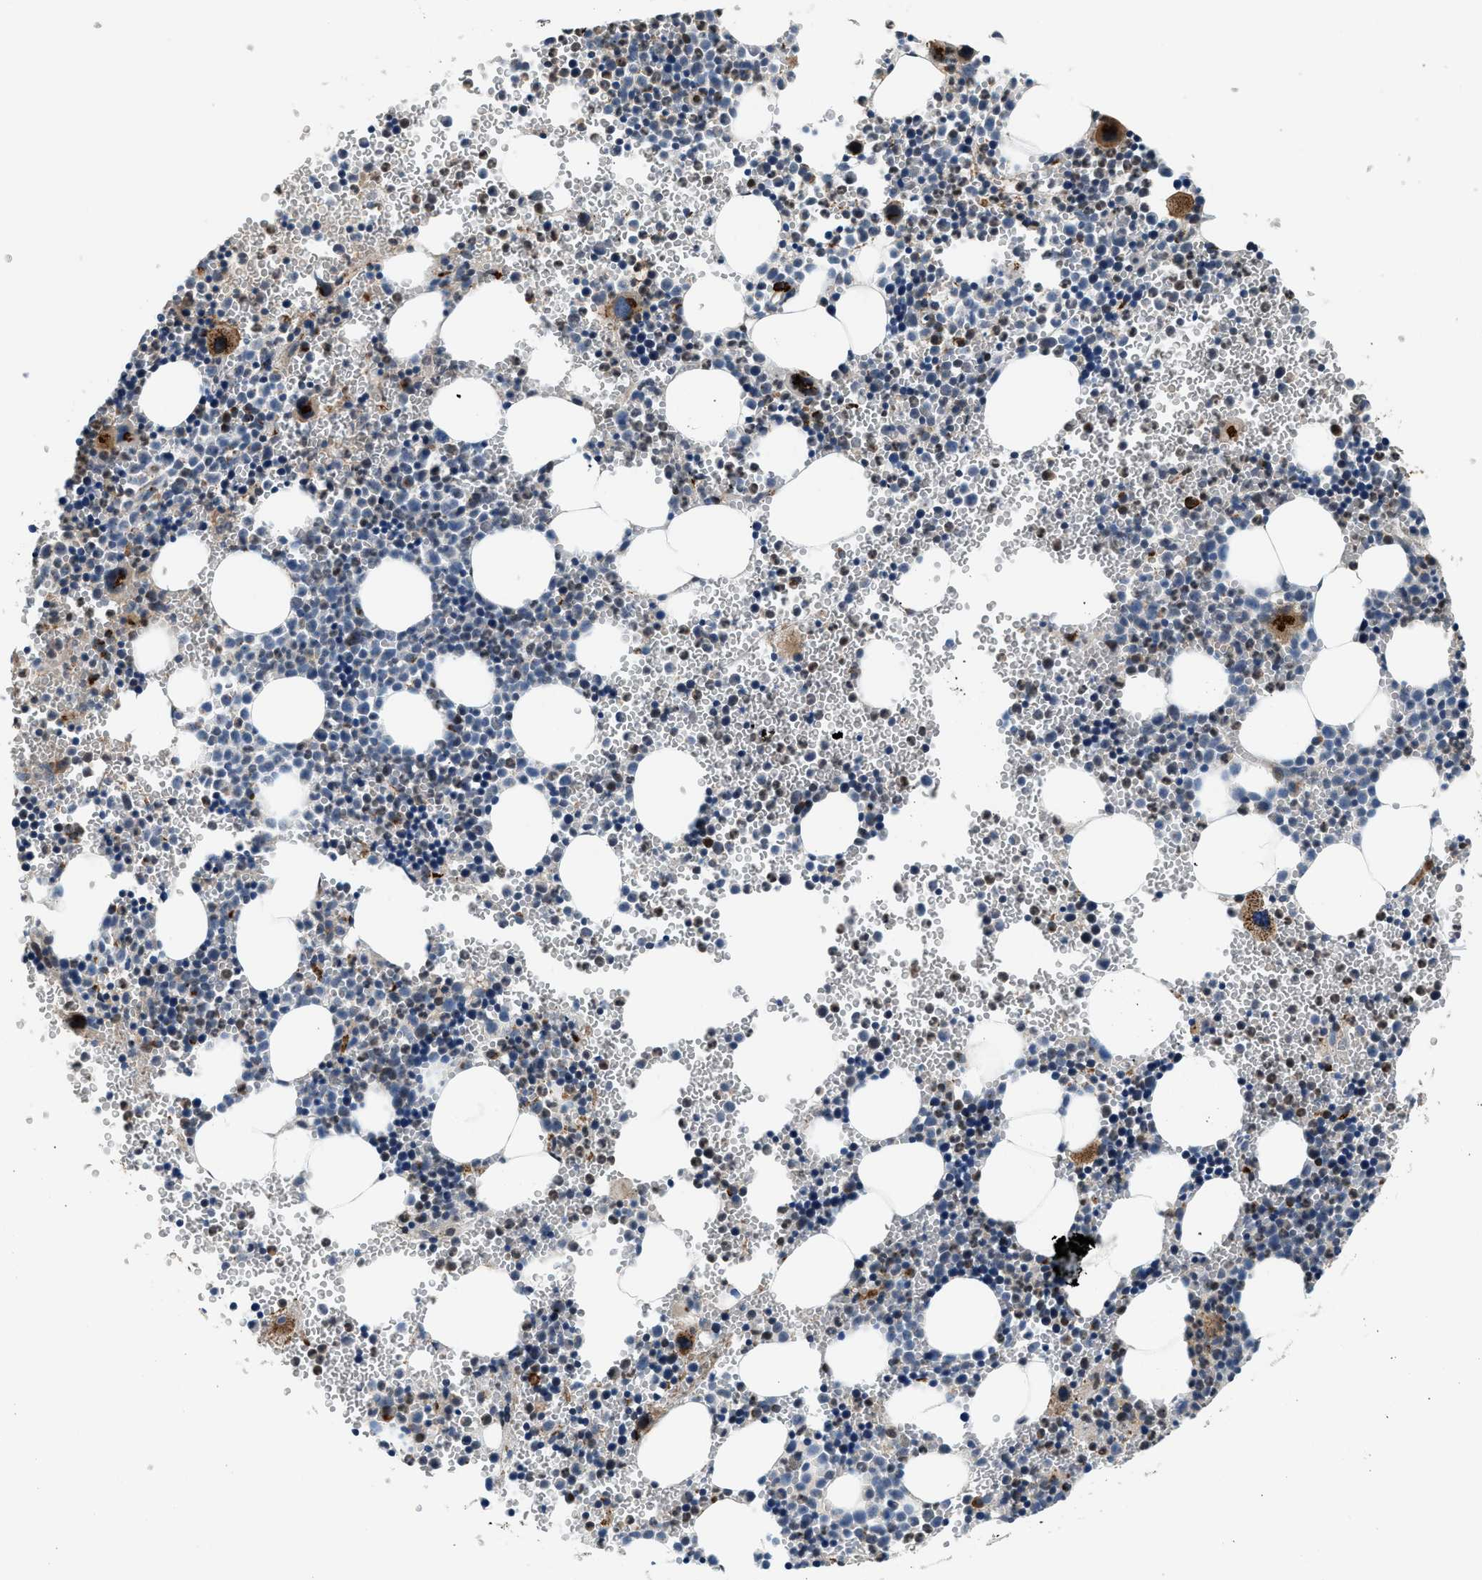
{"staining": {"intensity": "strong", "quantity": "<25%", "location": "cytoplasmic/membranous,nuclear"}, "tissue": "bone marrow", "cell_type": "Hematopoietic cells", "image_type": "normal", "snomed": [{"axis": "morphology", "description": "Normal tissue, NOS"}, {"axis": "morphology", "description": "Inflammation, NOS"}, {"axis": "topography", "description": "Bone marrow"}], "caption": "Immunohistochemical staining of unremarkable human bone marrow exhibits <25% levels of strong cytoplasmic/membranous,nuclear protein expression in approximately <25% of hematopoietic cells.", "gene": "FUT8", "patient": {"sex": "male", "age": 22}}